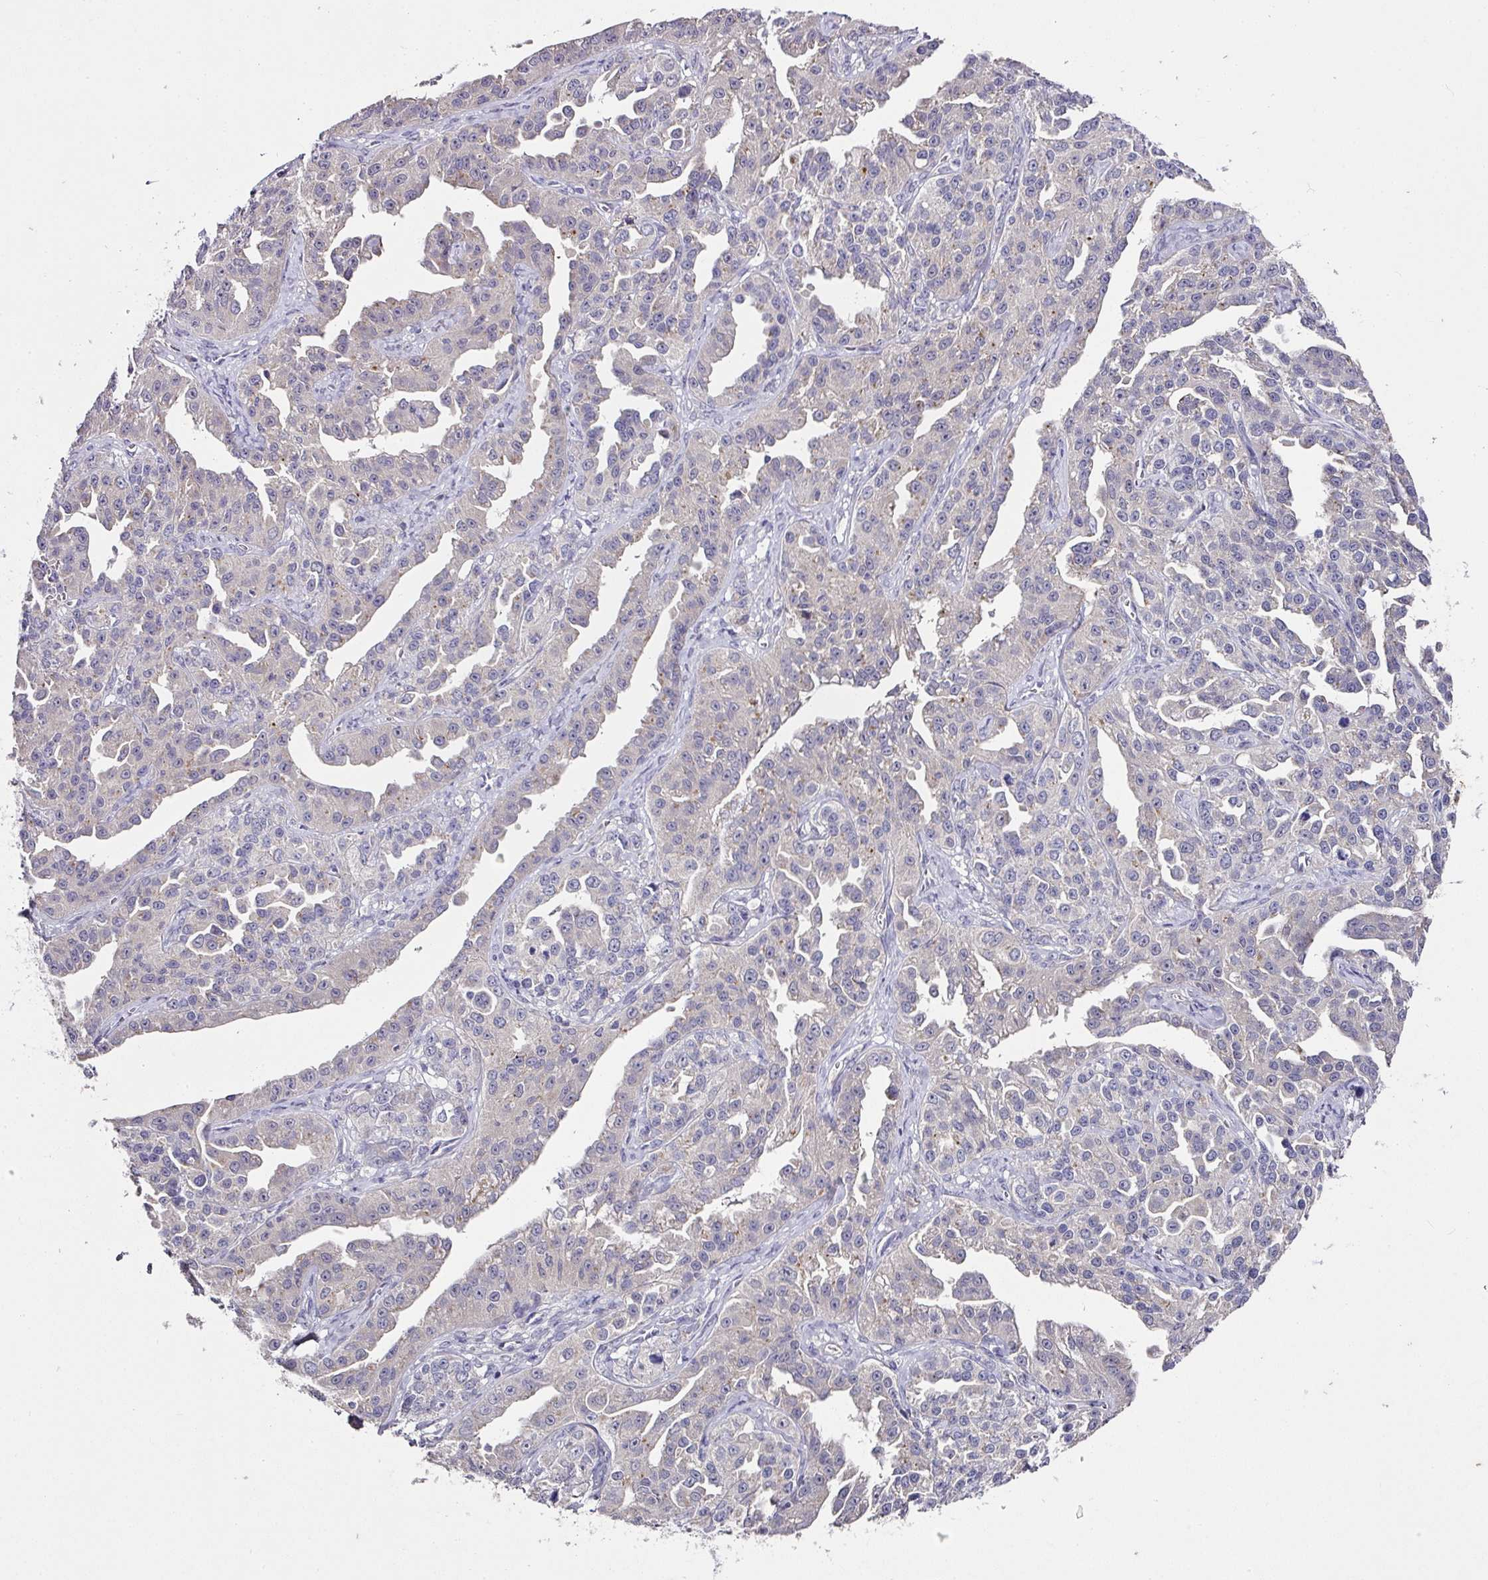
{"staining": {"intensity": "weak", "quantity": "<25%", "location": "cytoplasmic/membranous"}, "tissue": "ovarian cancer", "cell_type": "Tumor cells", "image_type": "cancer", "snomed": [{"axis": "morphology", "description": "Cystadenocarcinoma, serous, NOS"}, {"axis": "topography", "description": "Ovary"}], "caption": "The immunohistochemistry (IHC) micrograph has no significant staining in tumor cells of ovarian cancer tissue.", "gene": "SKIC2", "patient": {"sex": "female", "age": 75}}